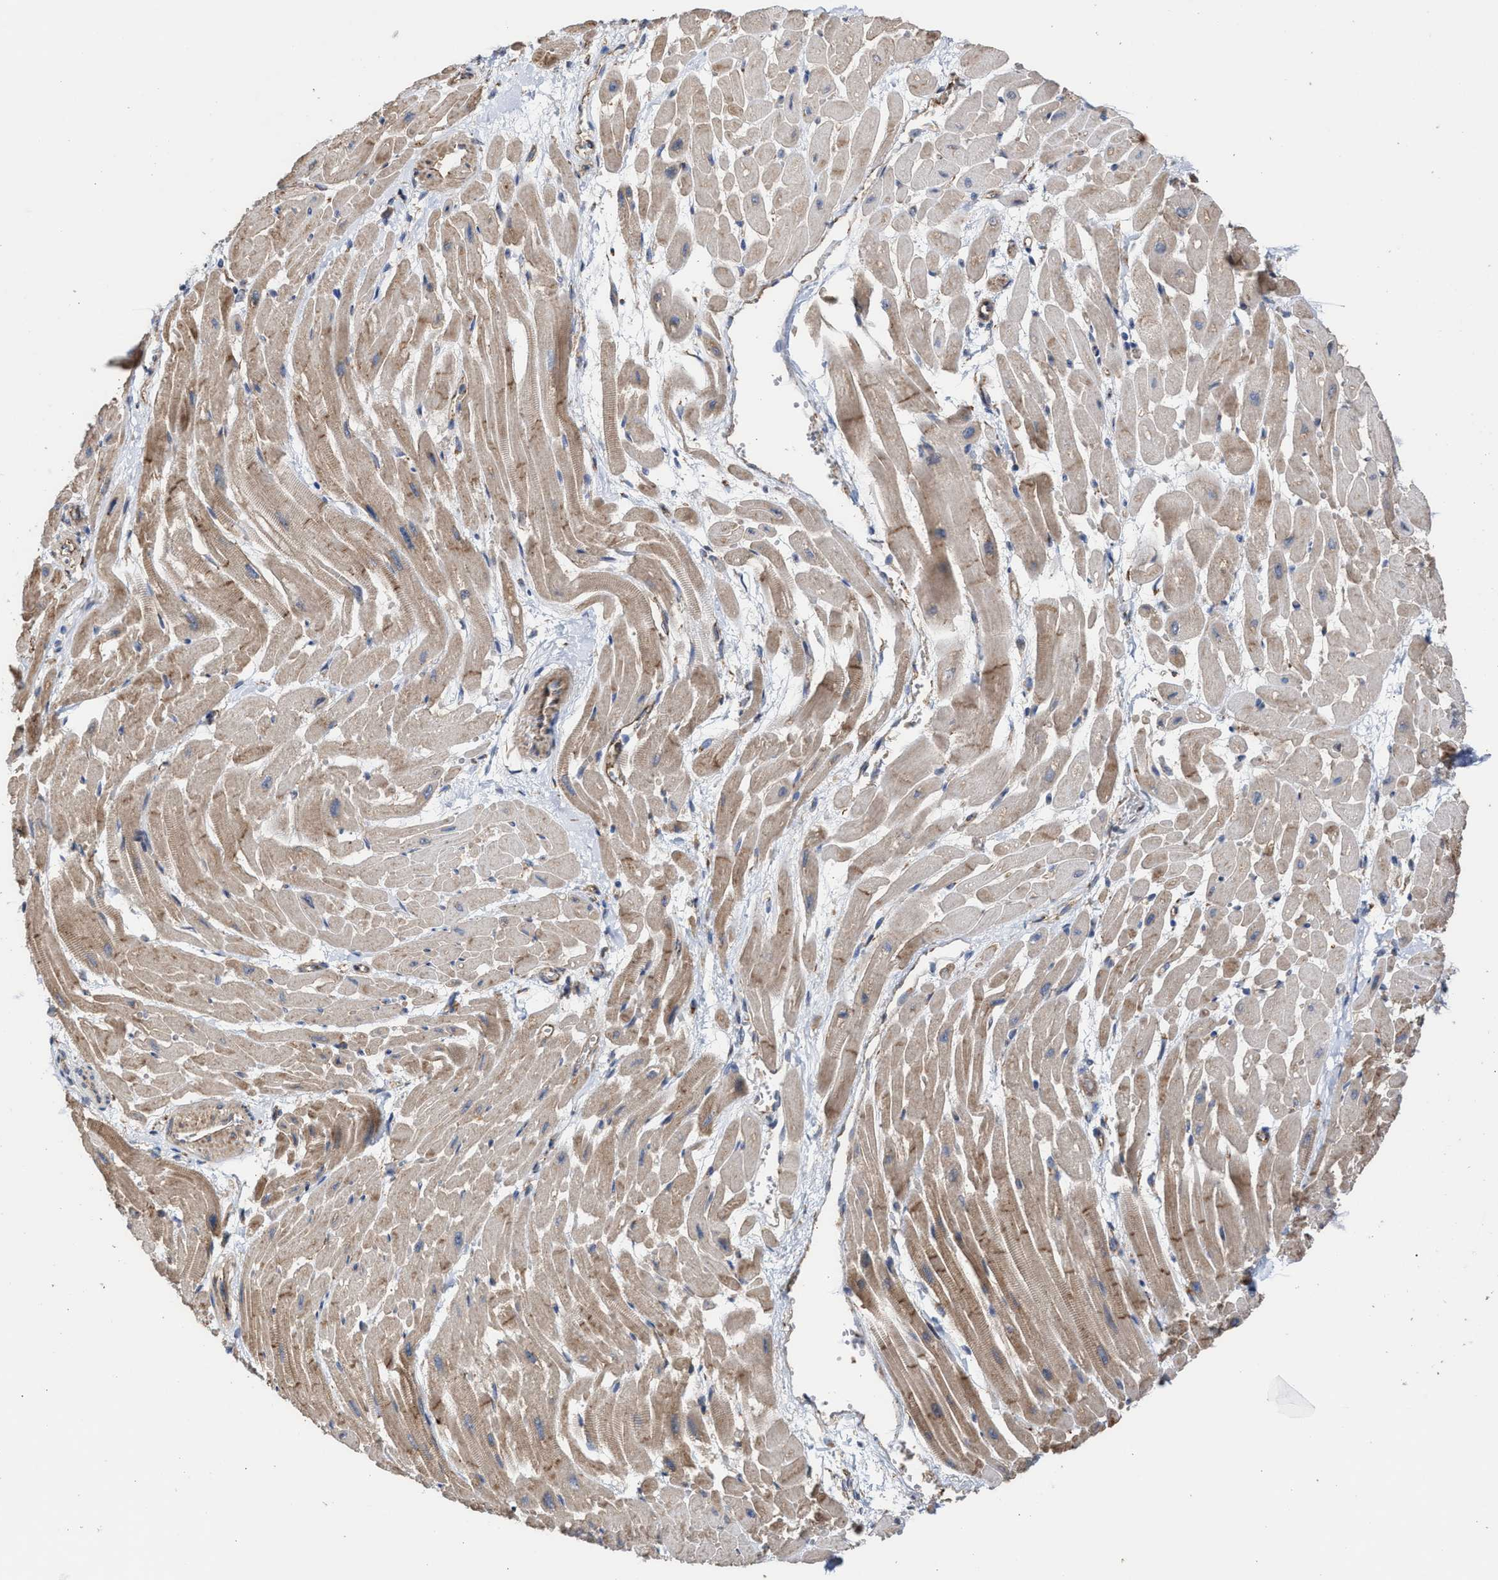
{"staining": {"intensity": "moderate", "quantity": ">75%", "location": "cytoplasmic/membranous"}, "tissue": "heart muscle", "cell_type": "Cardiomyocytes", "image_type": "normal", "snomed": [{"axis": "morphology", "description": "Normal tissue, NOS"}, {"axis": "topography", "description": "Heart"}], "caption": "Protein expression analysis of benign human heart muscle reveals moderate cytoplasmic/membranous positivity in approximately >75% of cardiomyocytes. (DAB IHC, brown staining for protein, blue staining for nuclei).", "gene": "EXOSC2", "patient": {"sex": "male", "age": 45}}